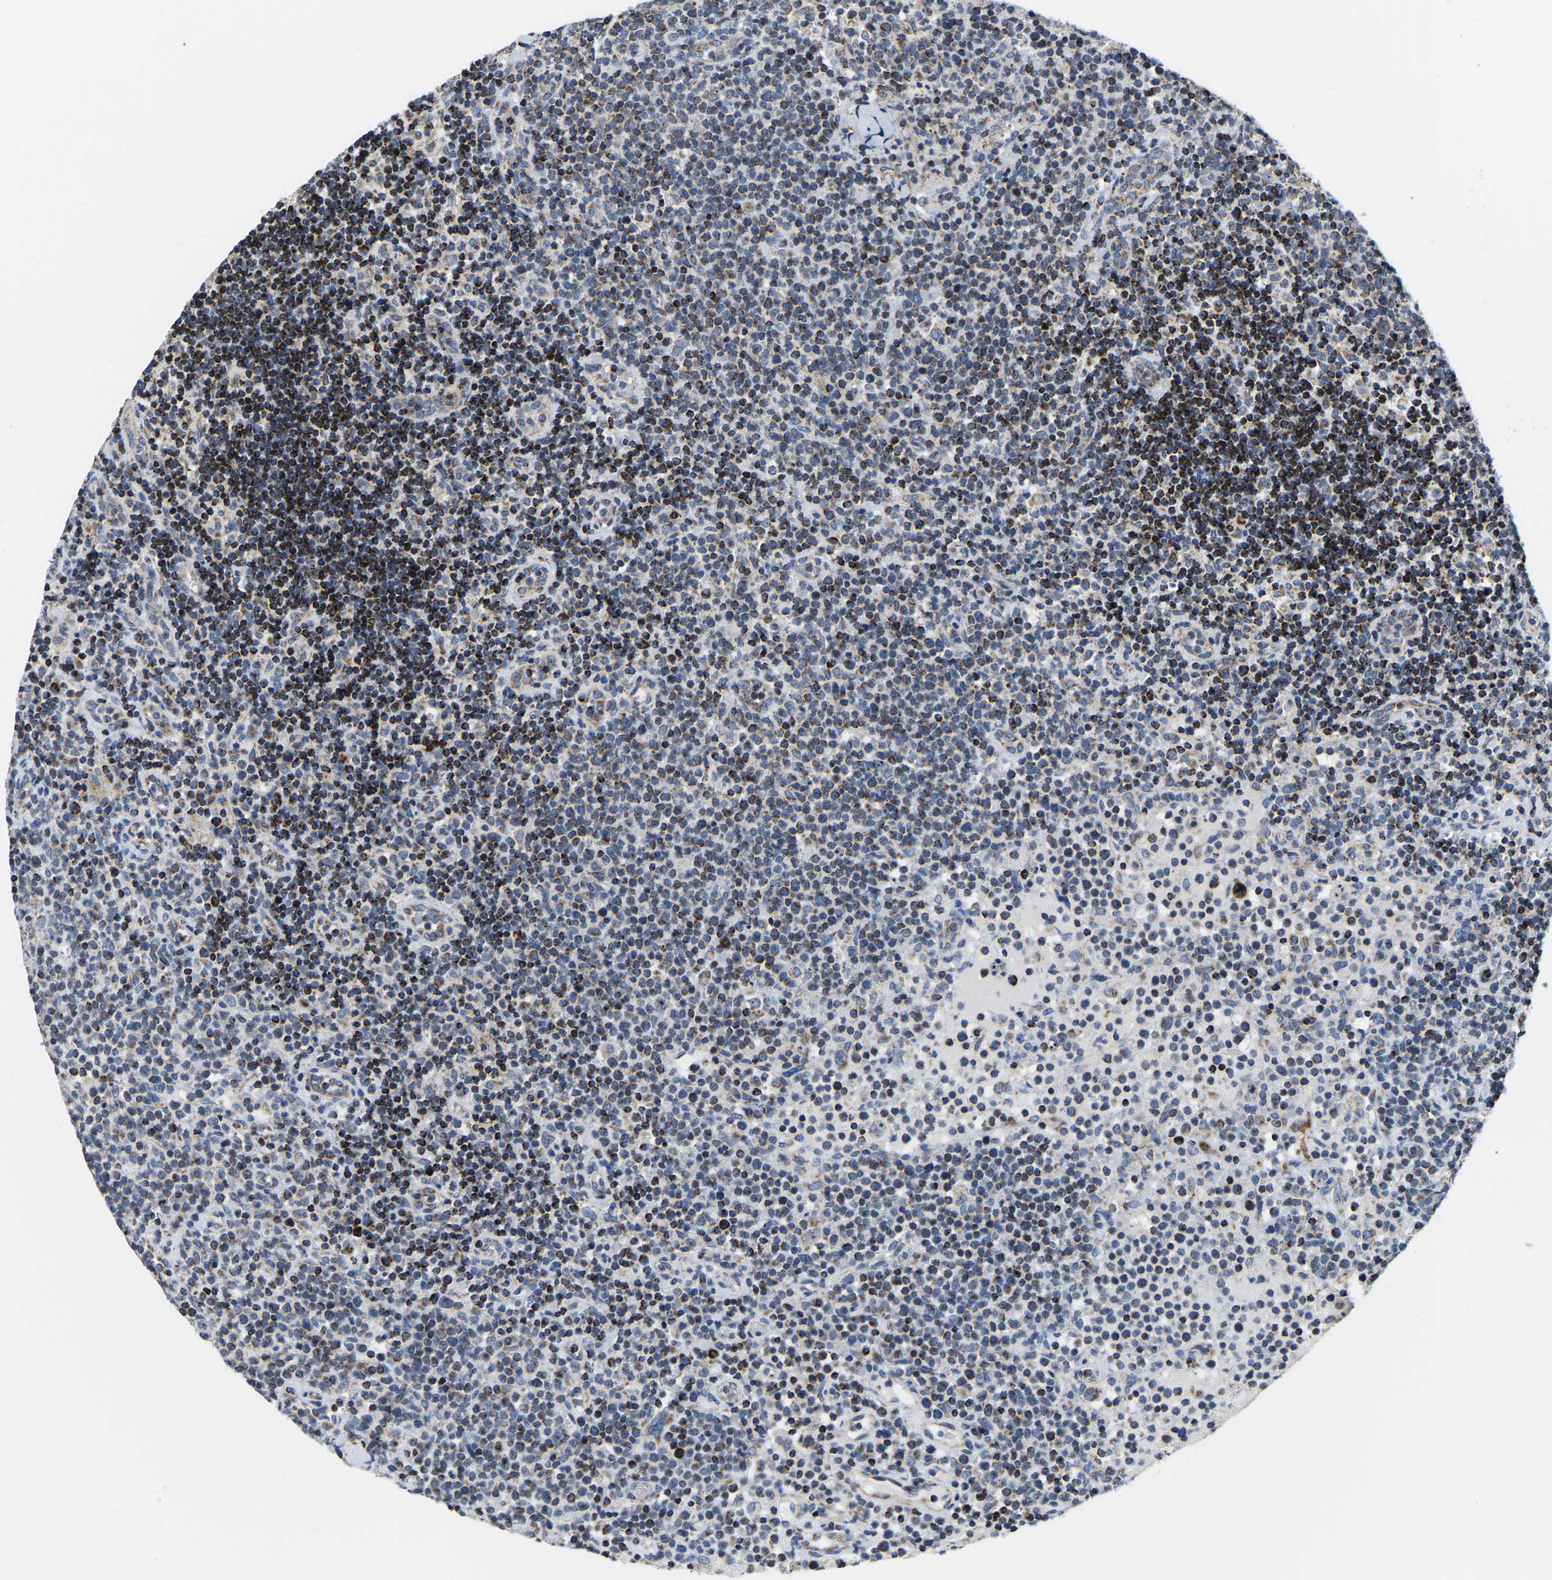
{"staining": {"intensity": "moderate", "quantity": "<25%", "location": "cytoplasmic/membranous"}, "tissue": "lymphoma", "cell_type": "Tumor cells", "image_type": "cancer", "snomed": [{"axis": "morphology", "description": "Malignant lymphoma, non-Hodgkin's type, High grade"}, {"axis": "topography", "description": "Lymph node"}], "caption": "Brown immunohistochemical staining in malignant lymphoma, non-Hodgkin's type (high-grade) displays moderate cytoplasmic/membranous staining in about <25% of tumor cells.", "gene": "SFXN1", "patient": {"sex": "male", "age": 61}}